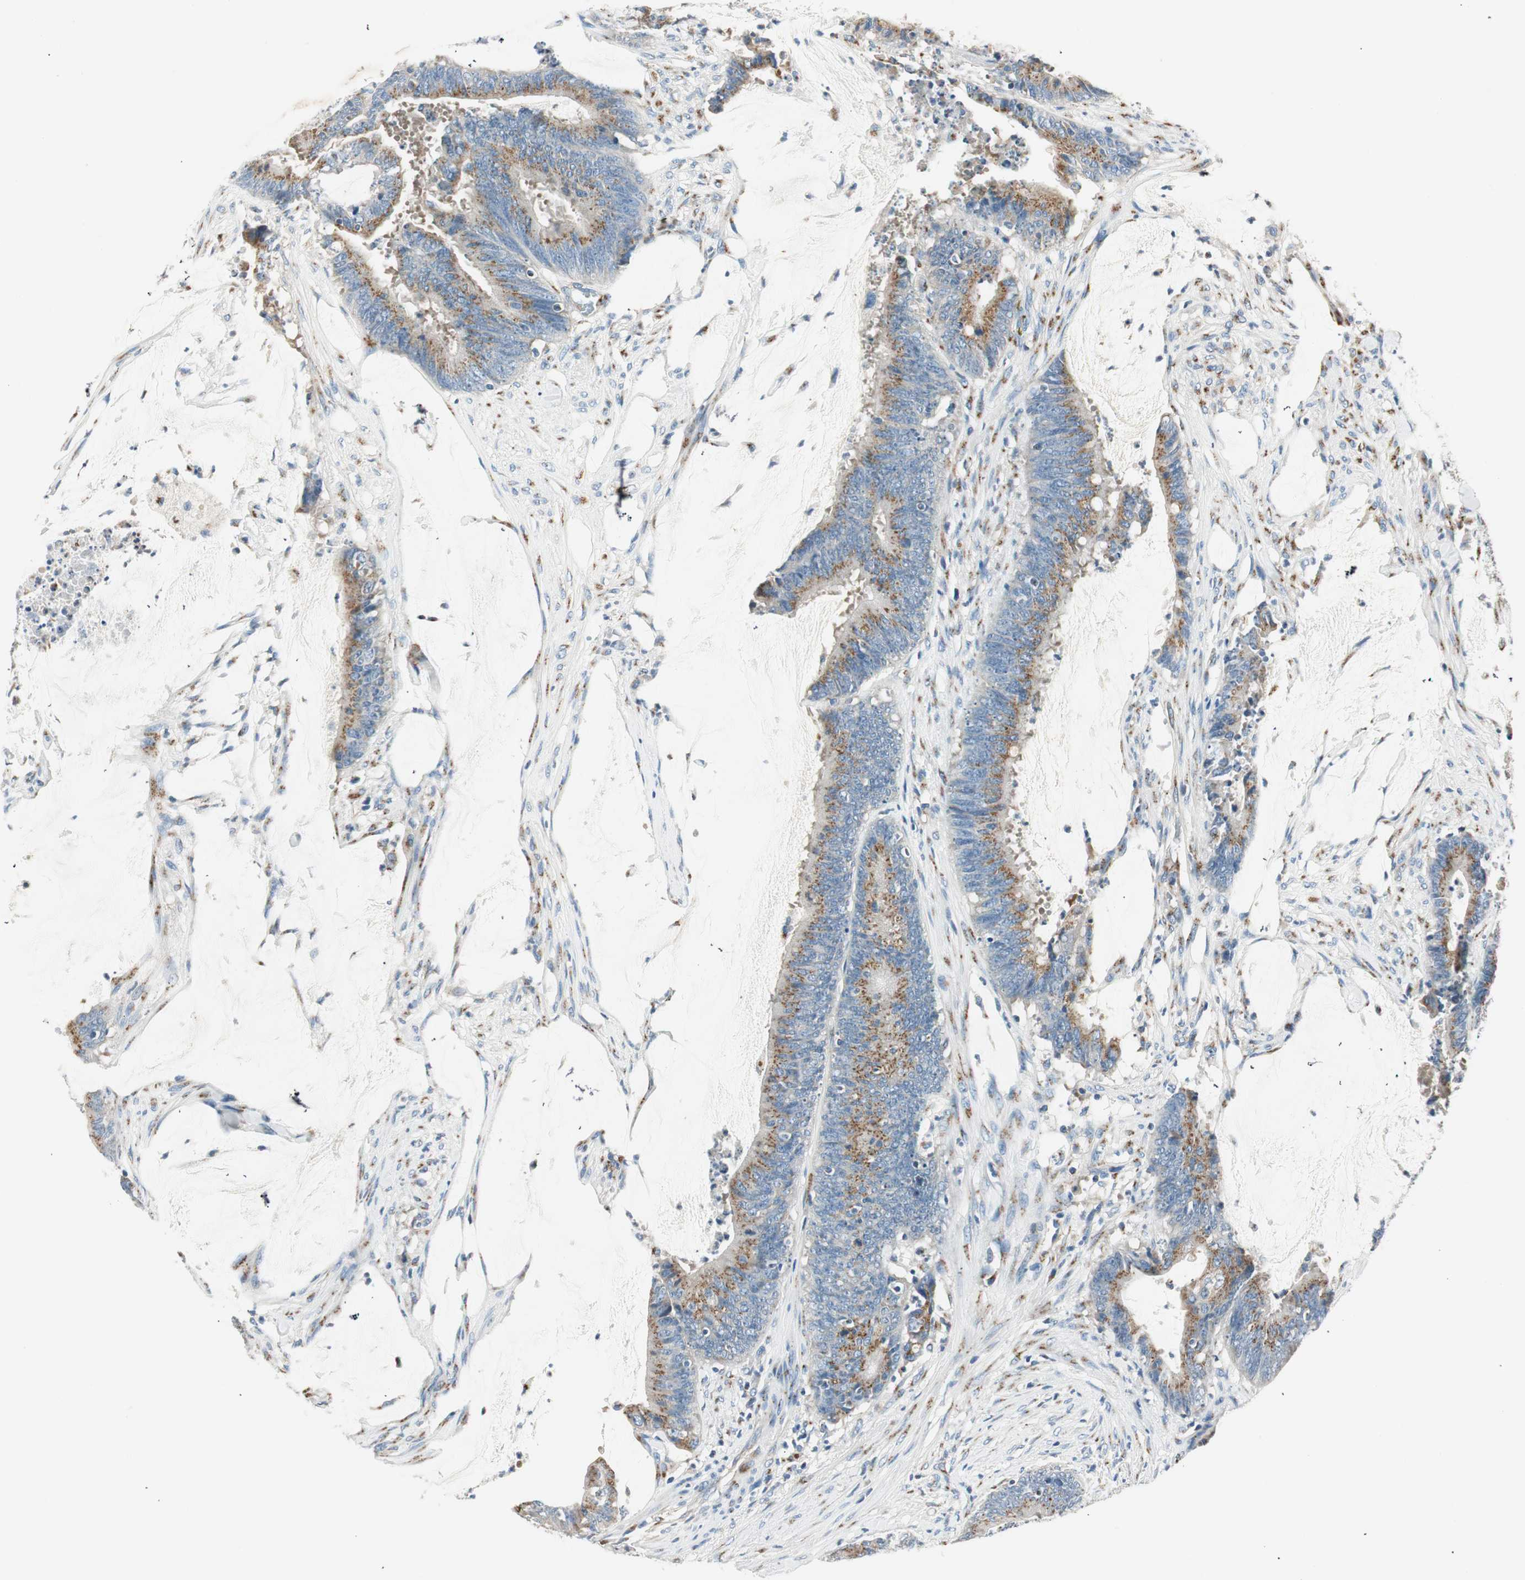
{"staining": {"intensity": "moderate", "quantity": ">75%", "location": "cytoplasmic/membranous"}, "tissue": "colorectal cancer", "cell_type": "Tumor cells", "image_type": "cancer", "snomed": [{"axis": "morphology", "description": "Adenocarcinoma, NOS"}, {"axis": "topography", "description": "Rectum"}], "caption": "IHC of human colorectal adenocarcinoma shows medium levels of moderate cytoplasmic/membranous staining in about >75% of tumor cells. The staining is performed using DAB brown chromogen to label protein expression. The nuclei are counter-stained blue using hematoxylin.", "gene": "TMF1", "patient": {"sex": "female", "age": 66}}